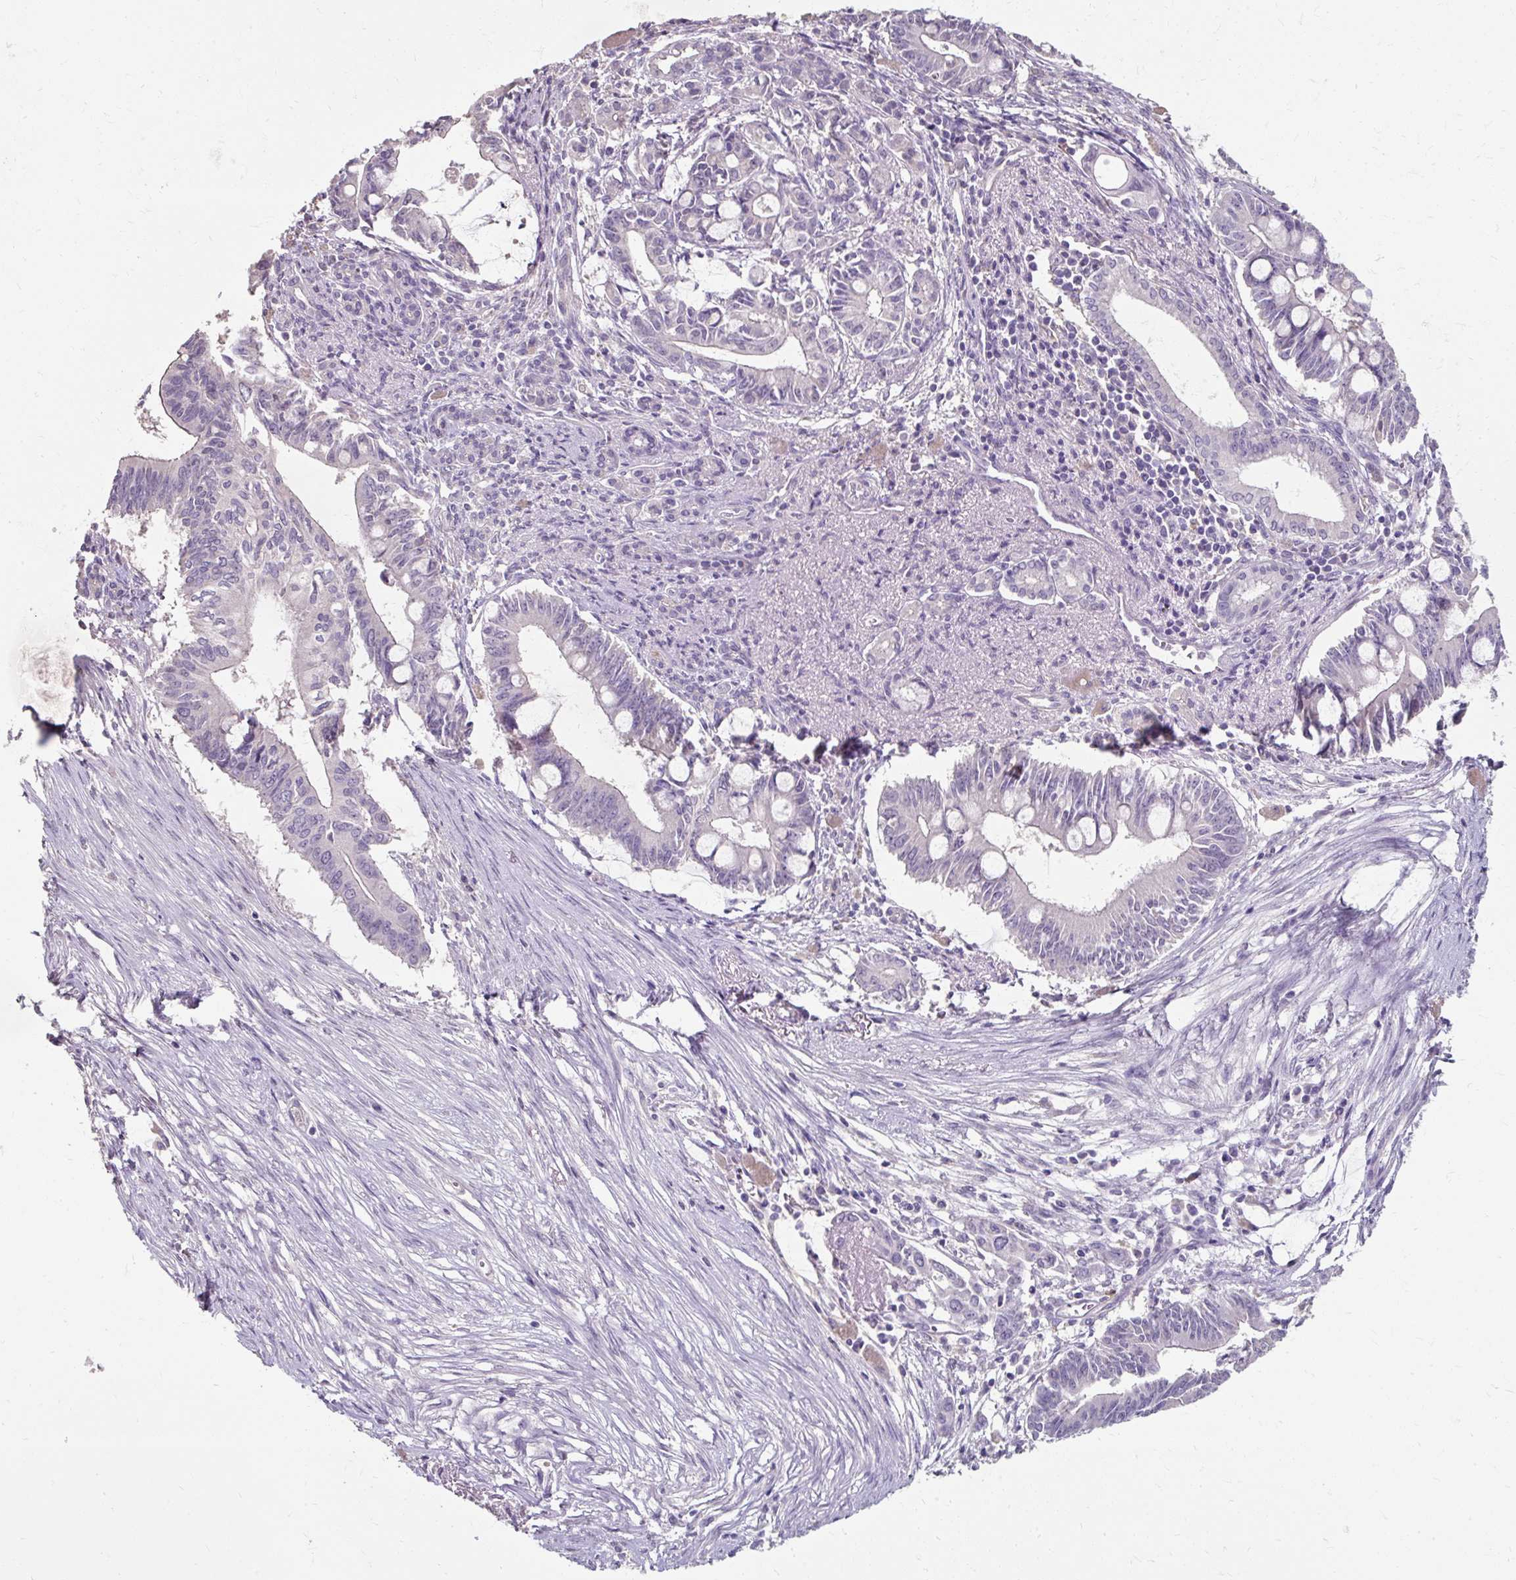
{"staining": {"intensity": "negative", "quantity": "none", "location": "none"}, "tissue": "pancreatic cancer", "cell_type": "Tumor cells", "image_type": "cancer", "snomed": [{"axis": "morphology", "description": "Adenocarcinoma, NOS"}, {"axis": "topography", "description": "Pancreas"}], "caption": "IHC photomicrograph of neoplastic tissue: human adenocarcinoma (pancreatic) stained with DAB (3,3'-diaminobenzidine) reveals no significant protein staining in tumor cells. The staining is performed using DAB brown chromogen with nuclei counter-stained in using hematoxylin.", "gene": "KLHL24", "patient": {"sex": "male", "age": 68}}